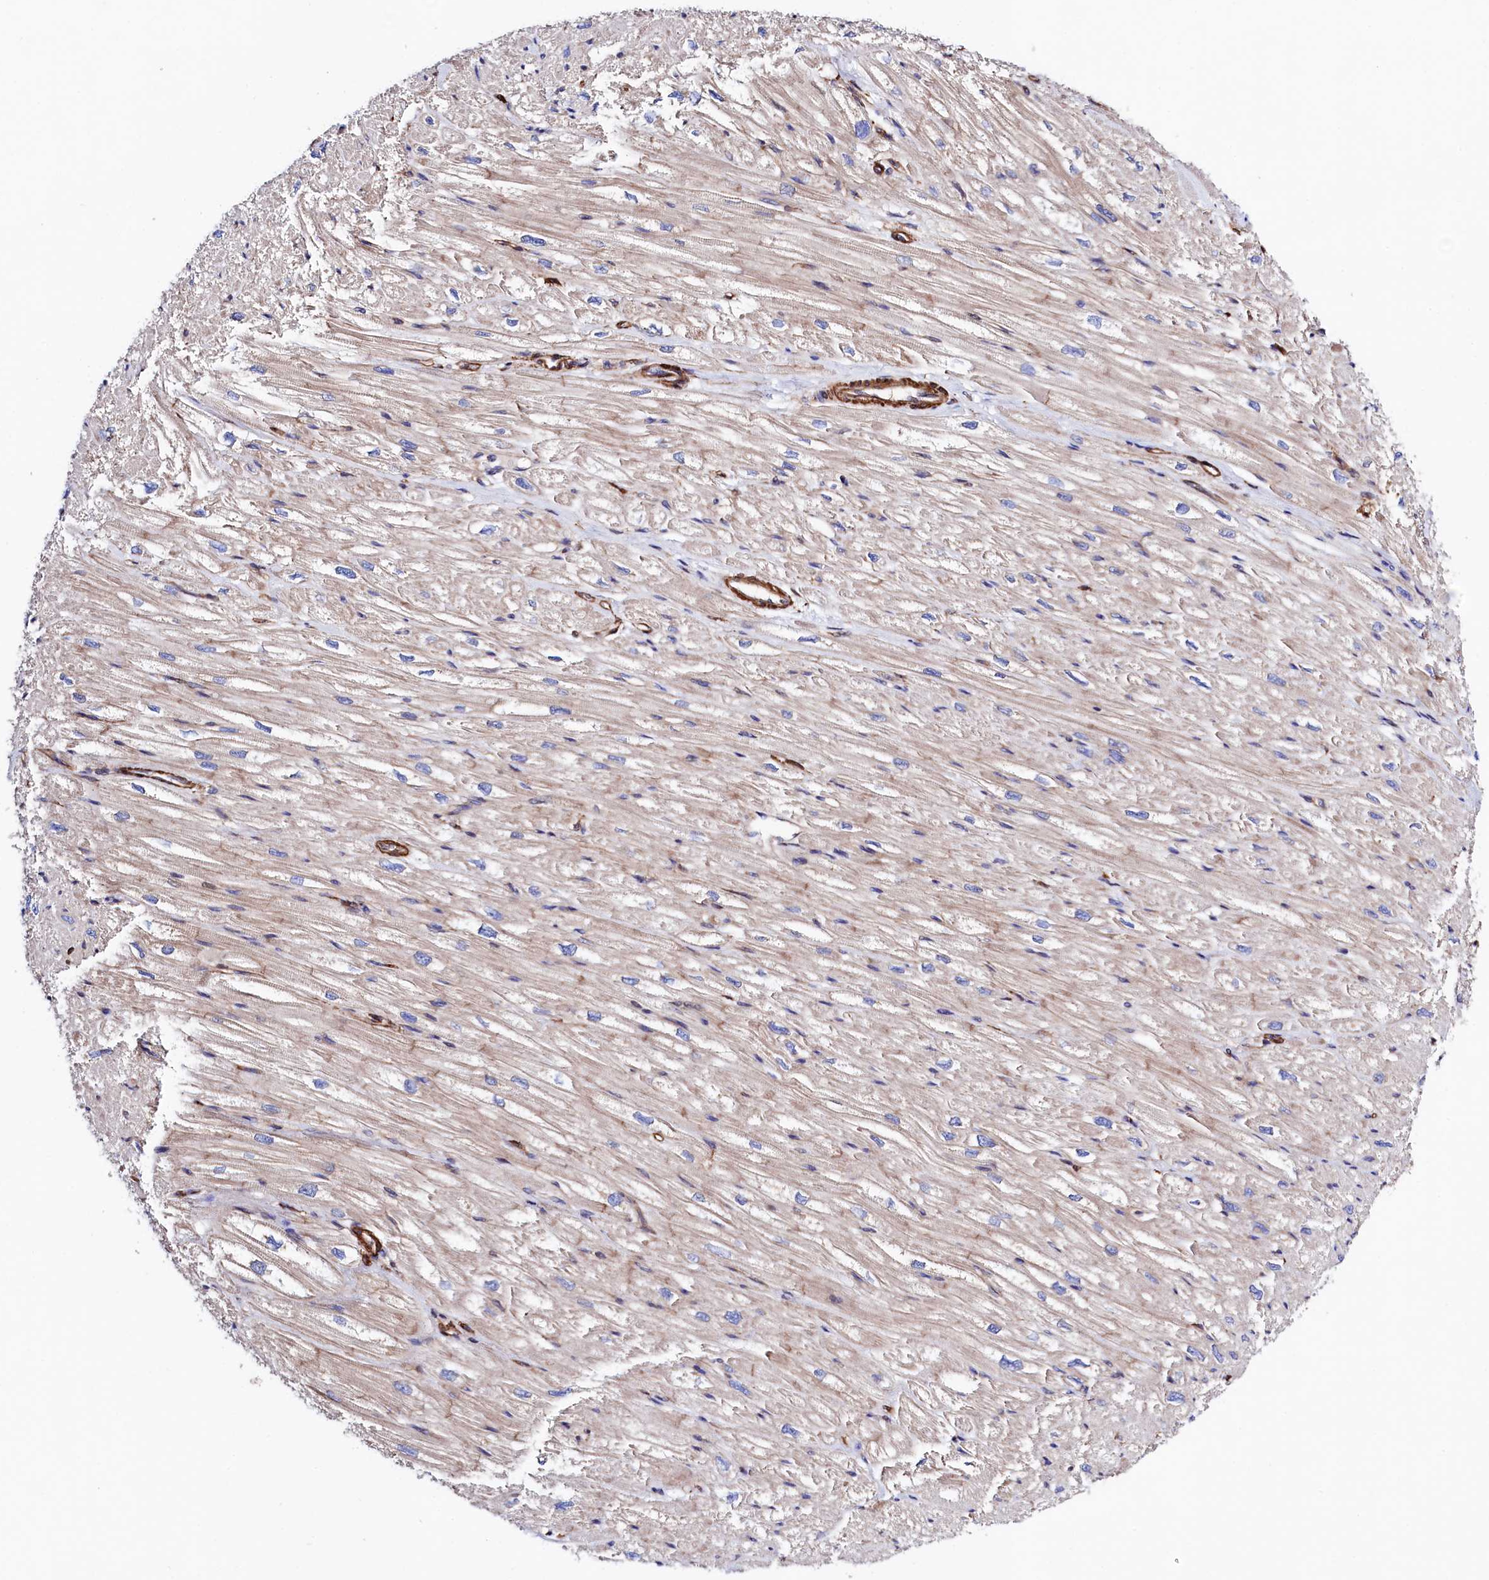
{"staining": {"intensity": "moderate", "quantity": ">75%", "location": "cytoplasmic/membranous"}, "tissue": "heart muscle", "cell_type": "Cardiomyocytes", "image_type": "normal", "snomed": [{"axis": "morphology", "description": "Normal tissue, NOS"}, {"axis": "topography", "description": "Heart"}], "caption": "The histopathology image demonstrates a brown stain indicating the presence of a protein in the cytoplasmic/membranous of cardiomyocytes in heart muscle. The protein of interest is stained brown, and the nuclei are stained in blue (DAB IHC with brightfield microscopy, high magnification).", "gene": "STAMBPL1", "patient": {"sex": "male", "age": 50}}